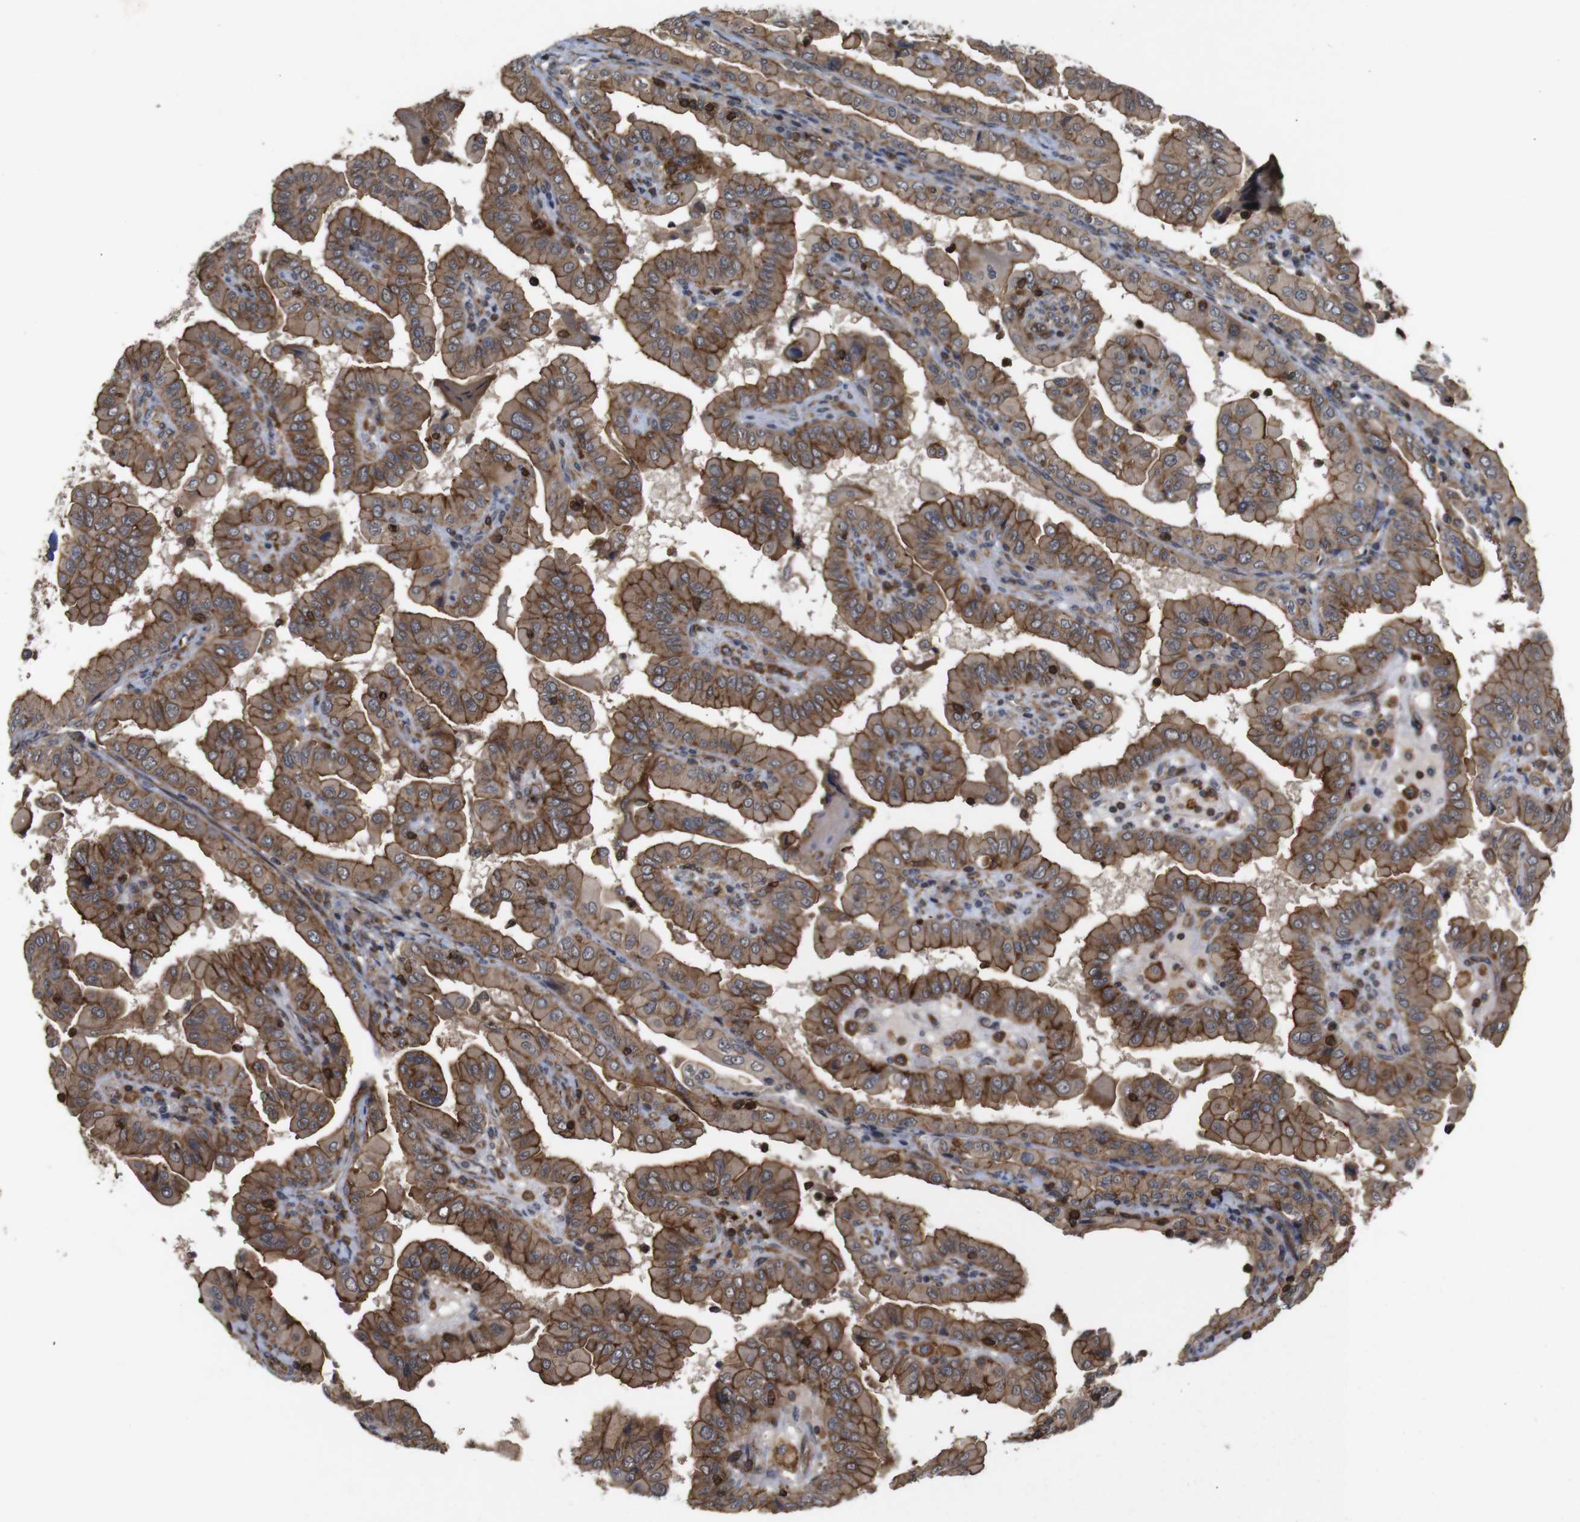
{"staining": {"intensity": "moderate", "quantity": ">75%", "location": "cytoplasmic/membranous"}, "tissue": "thyroid cancer", "cell_type": "Tumor cells", "image_type": "cancer", "snomed": [{"axis": "morphology", "description": "Papillary adenocarcinoma, NOS"}, {"axis": "topography", "description": "Thyroid gland"}], "caption": "Papillary adenocarcinoma (thyroid) stained with IHC exhibits moderate cytoplasmic/membranous positivity in about >75% of tumor cells.", "gene": "NANOS1", "patient": {"sex": "male", "age": 33}}